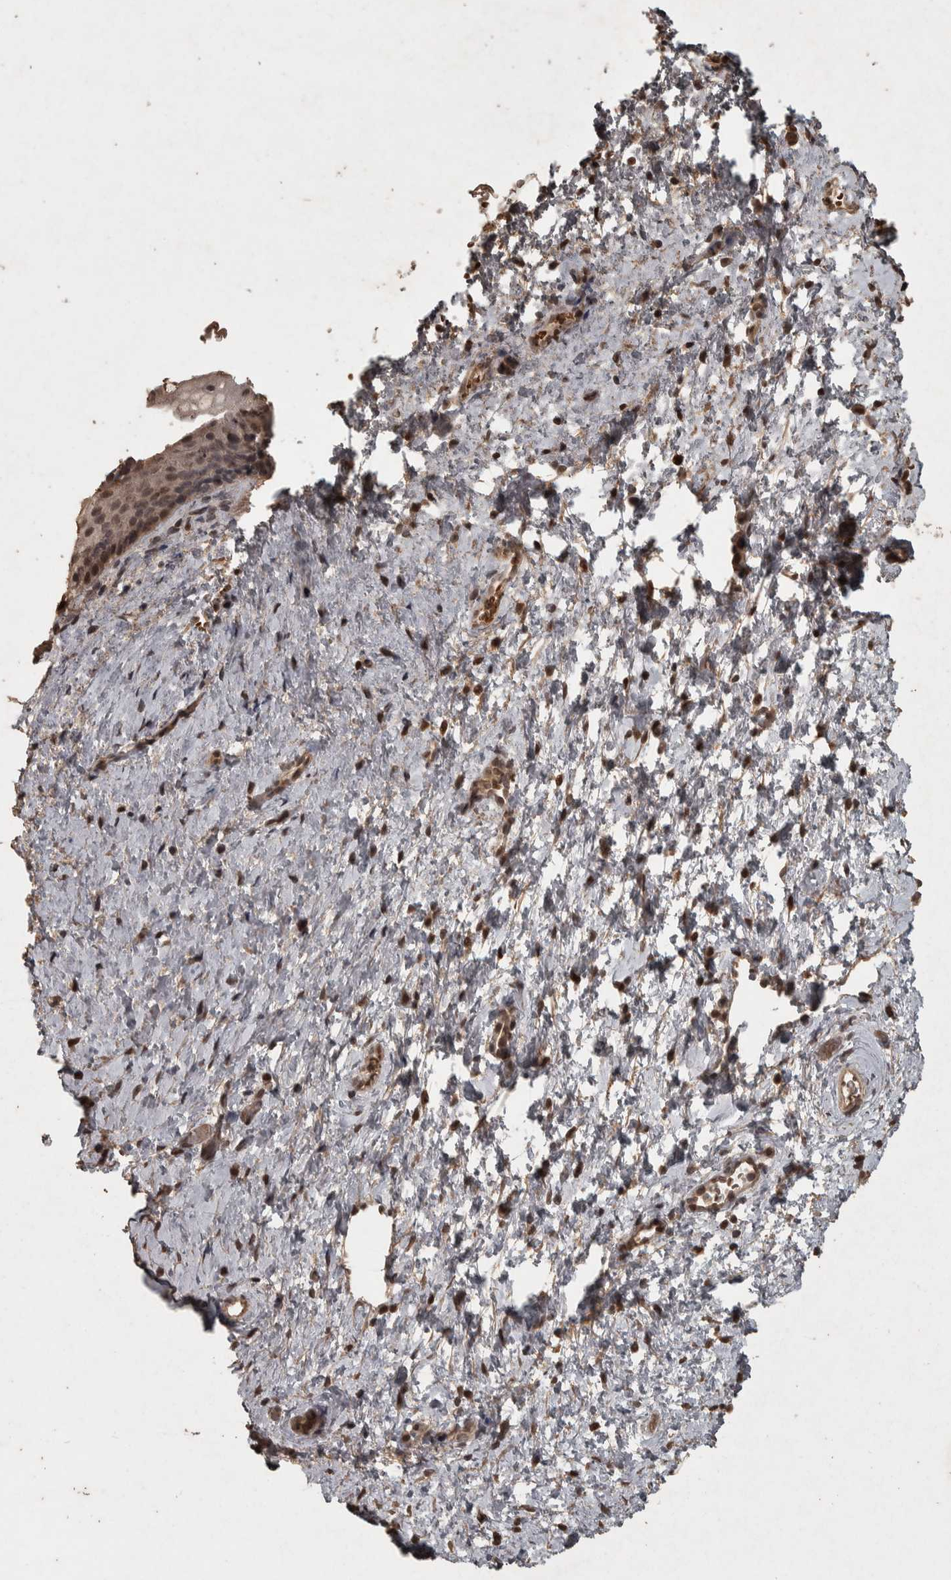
{"staining": {"intensity": "moderate", "quantity": ">75%", "location": "cytoplasmic/membranous,nuclear"}, "tissue": "cervix", "cell_type": "Glandular cells", "image_type": "normal", "snomed": [{"axis": "morphology", "description": "Normal tissue, NOS"}, {"axis": "topography", "description": "Cervix"}], "caption": "Moderate cytoplasmic/membranous,nuclear expression for a protein is present in about >75% of glandular cells of benign cervix using immunohistochemistry (IHC).", "gene": "ACO1", "patient": {"sex": "female", "age": 72}}